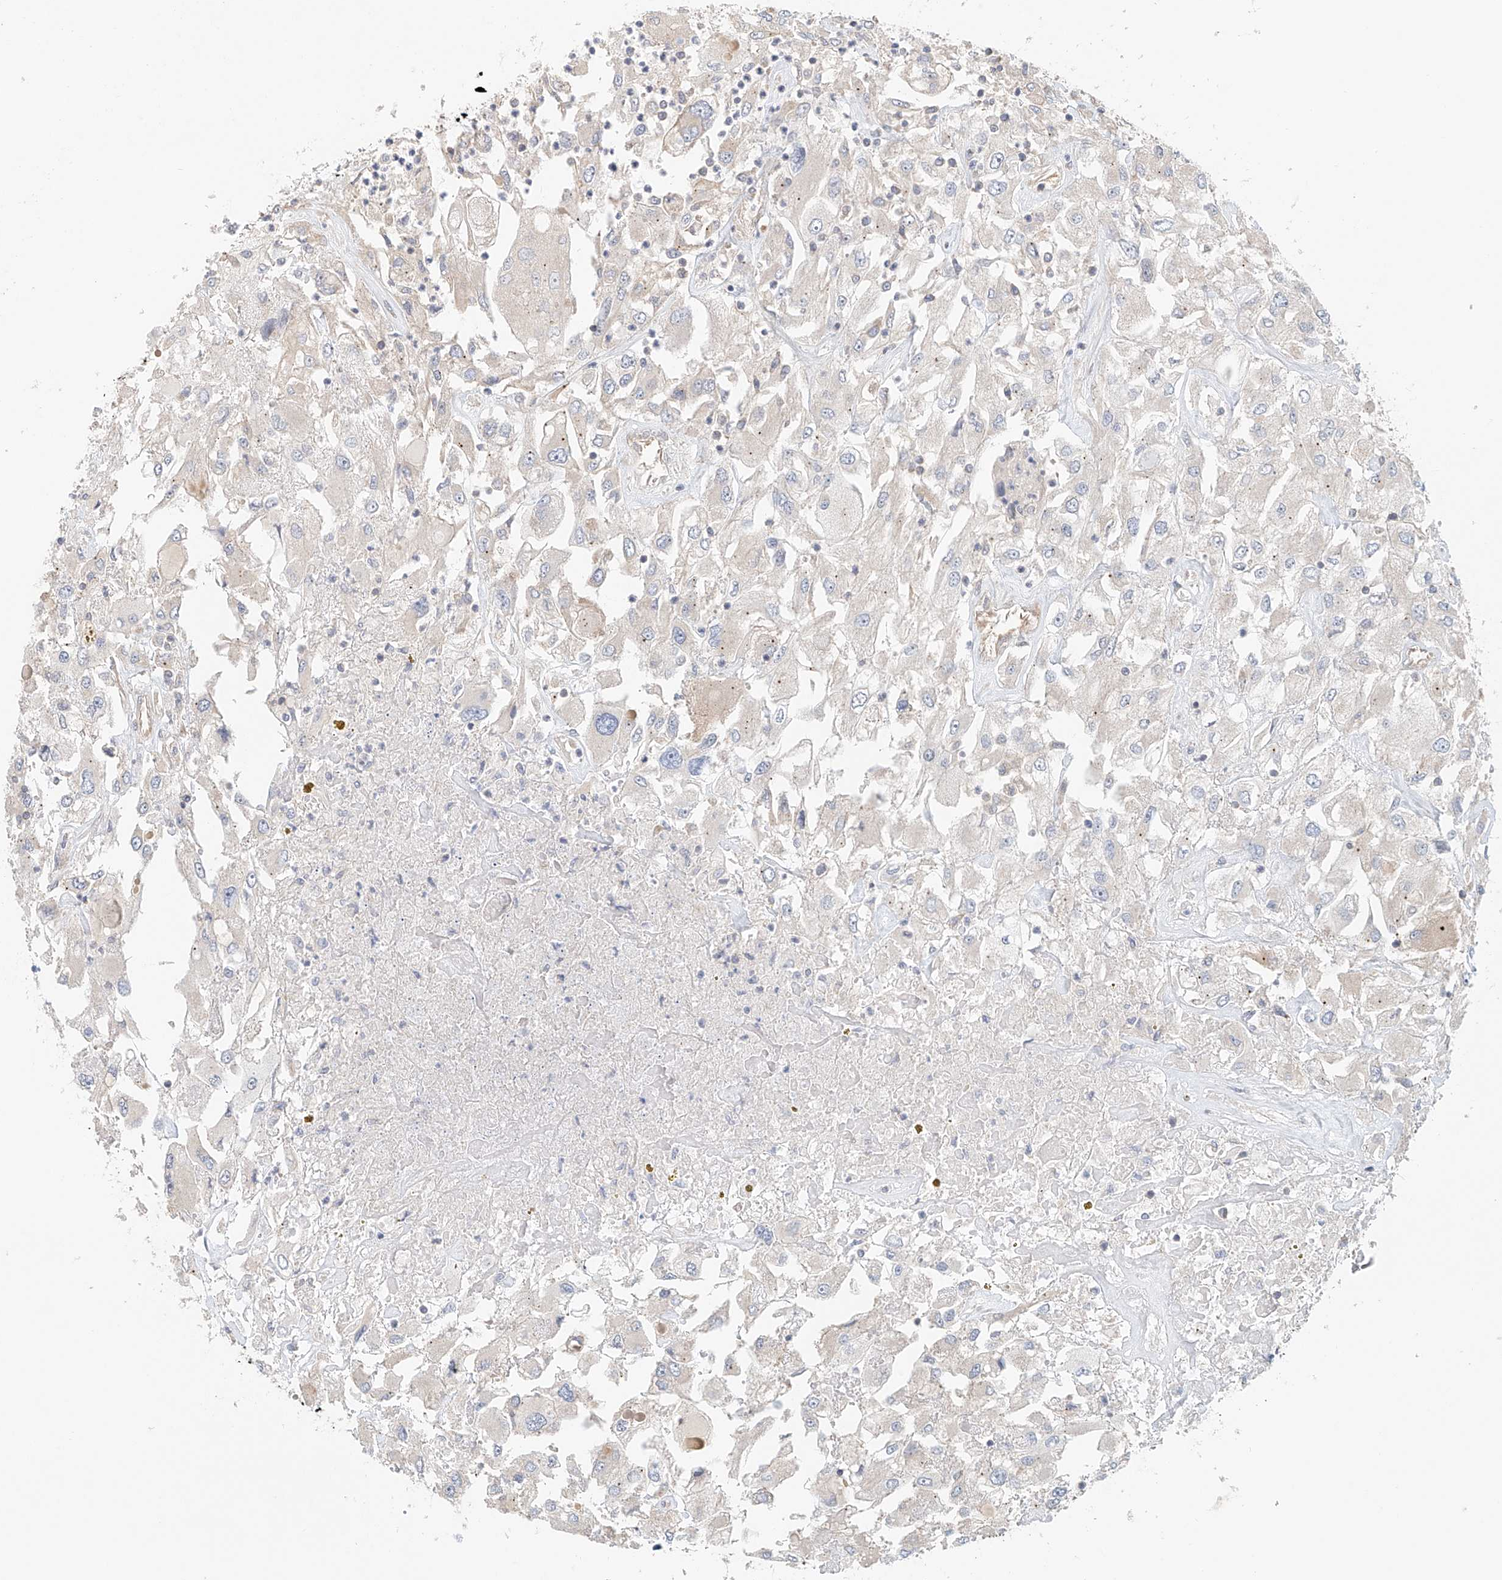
{"staining": {"intensity": "negative", "quantity": "none", "location": "none"}, "tissue": "renal cancer", "cell_type": "Tumor cells", "image_type": "cancer", "snomed": [{"axis": "morphology", "description": "Adenocarcinoma, NOS"}, {"axis": "topography", "description": "Kidney"}], "caption": "Immunohistochemistry histopathology image of neoplastic tissue: renal cancer (adenocarcinoma) stained with DAB demonstrates no significant protein staining in tumor cells. (DAB immunohistochemistry (IHC) visualized using brightfield microscopy, high magnification).", "gene": "FRYL", "patient": {"sex": "female", "age": 52}}